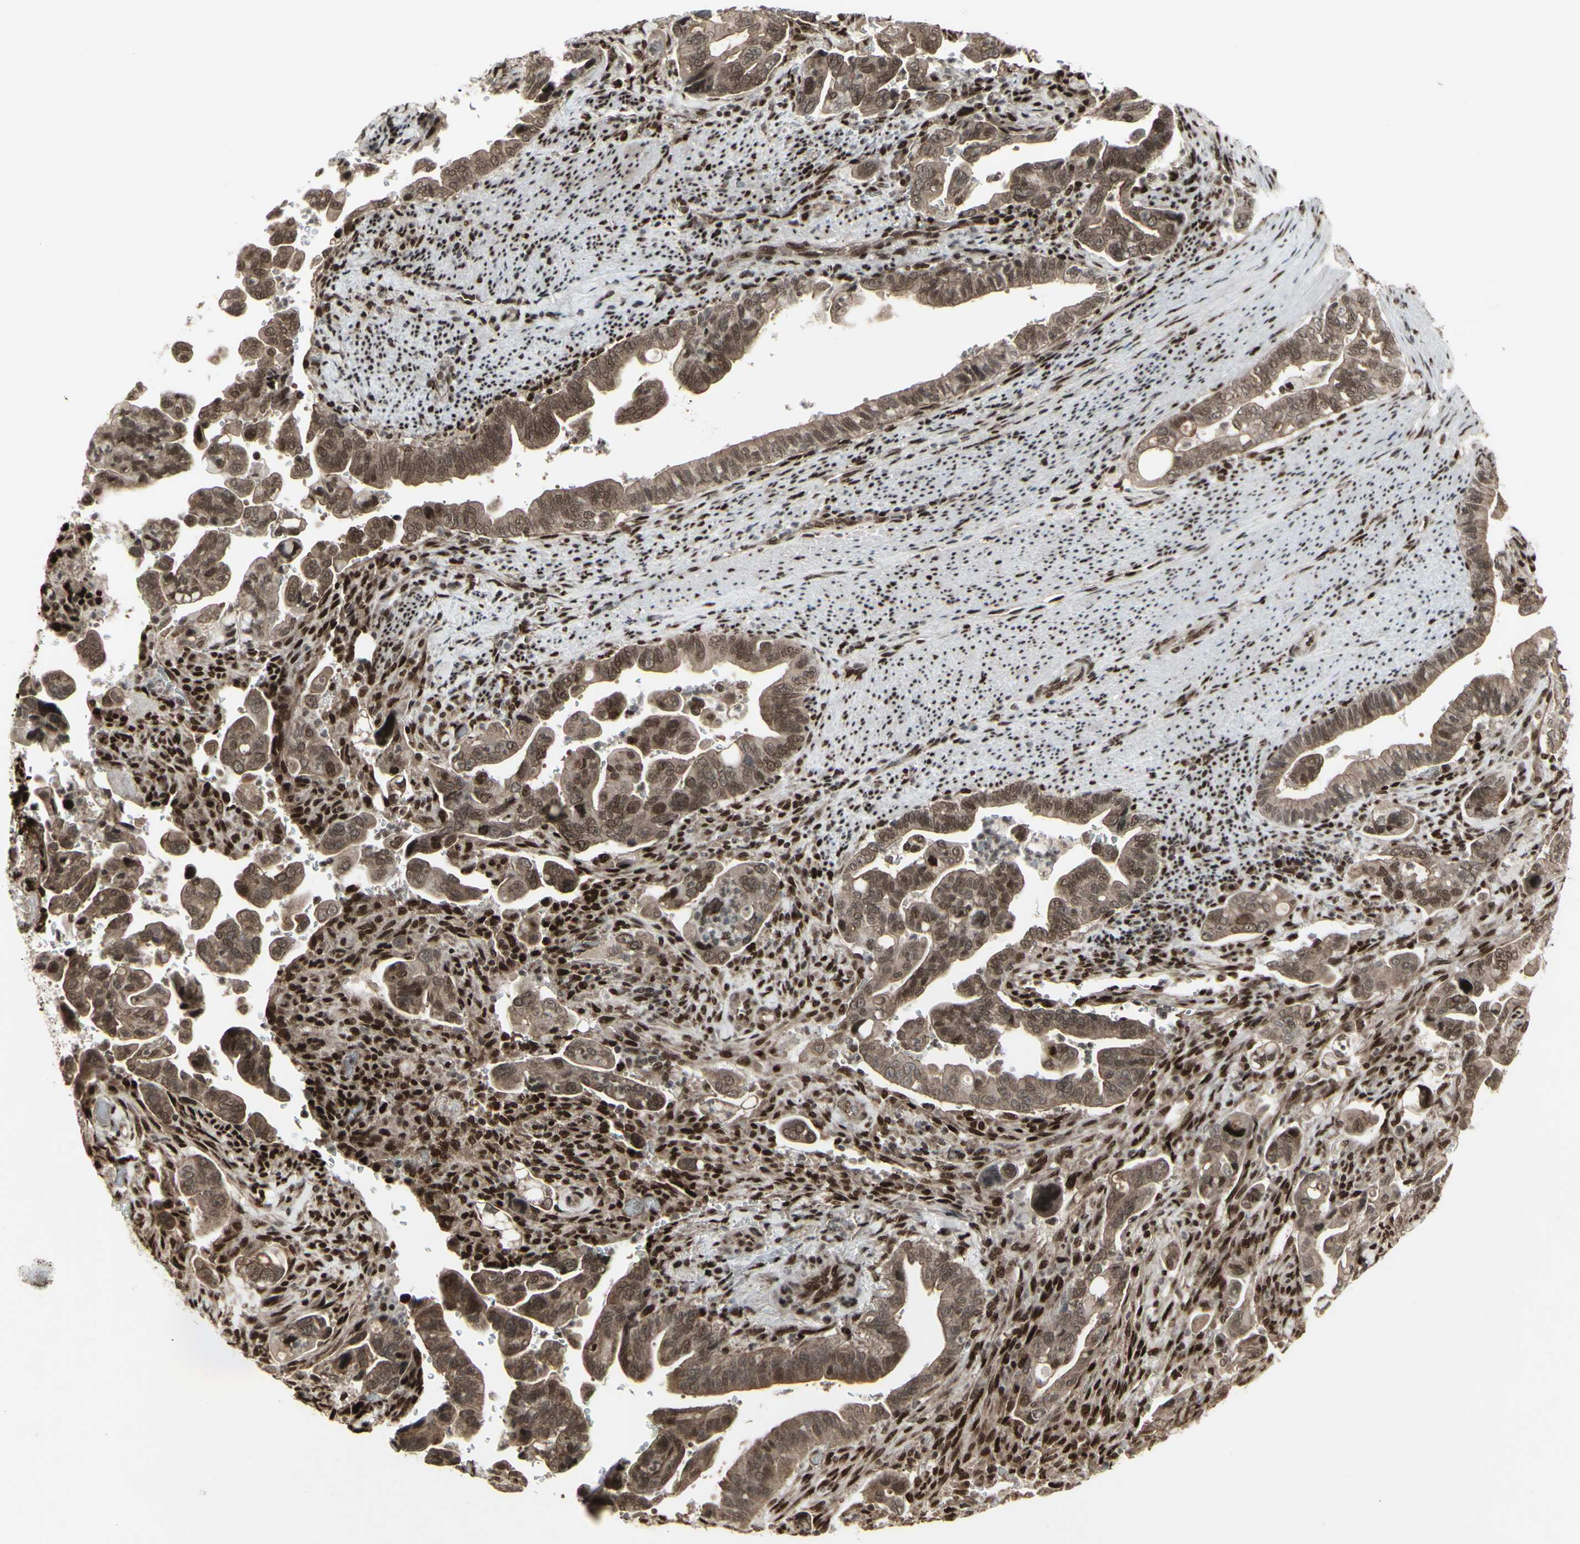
{"staining": {"intensity": "moderate", "quantity": ">75%", "location": "cytoplasmic/membranous,nuclear"}, "tissue": "pancreatic cancer", "cell_type": "Tumor cells", "image_type": "cancer", "snomed": [{"axis": "morphology", "description": "Adenocarcinoma, NOS"}, {"axis": "topography", "description": "Pancreas"}], "caption": "IHC of human pancreatic adenocarcinoma shows medium levels of moderate cytoplasmic/membranous and nuclear positivity in approximately >75% of tumor cells.", "gene": "CBX1", "patient": {"sex": "male", "age": 70}}